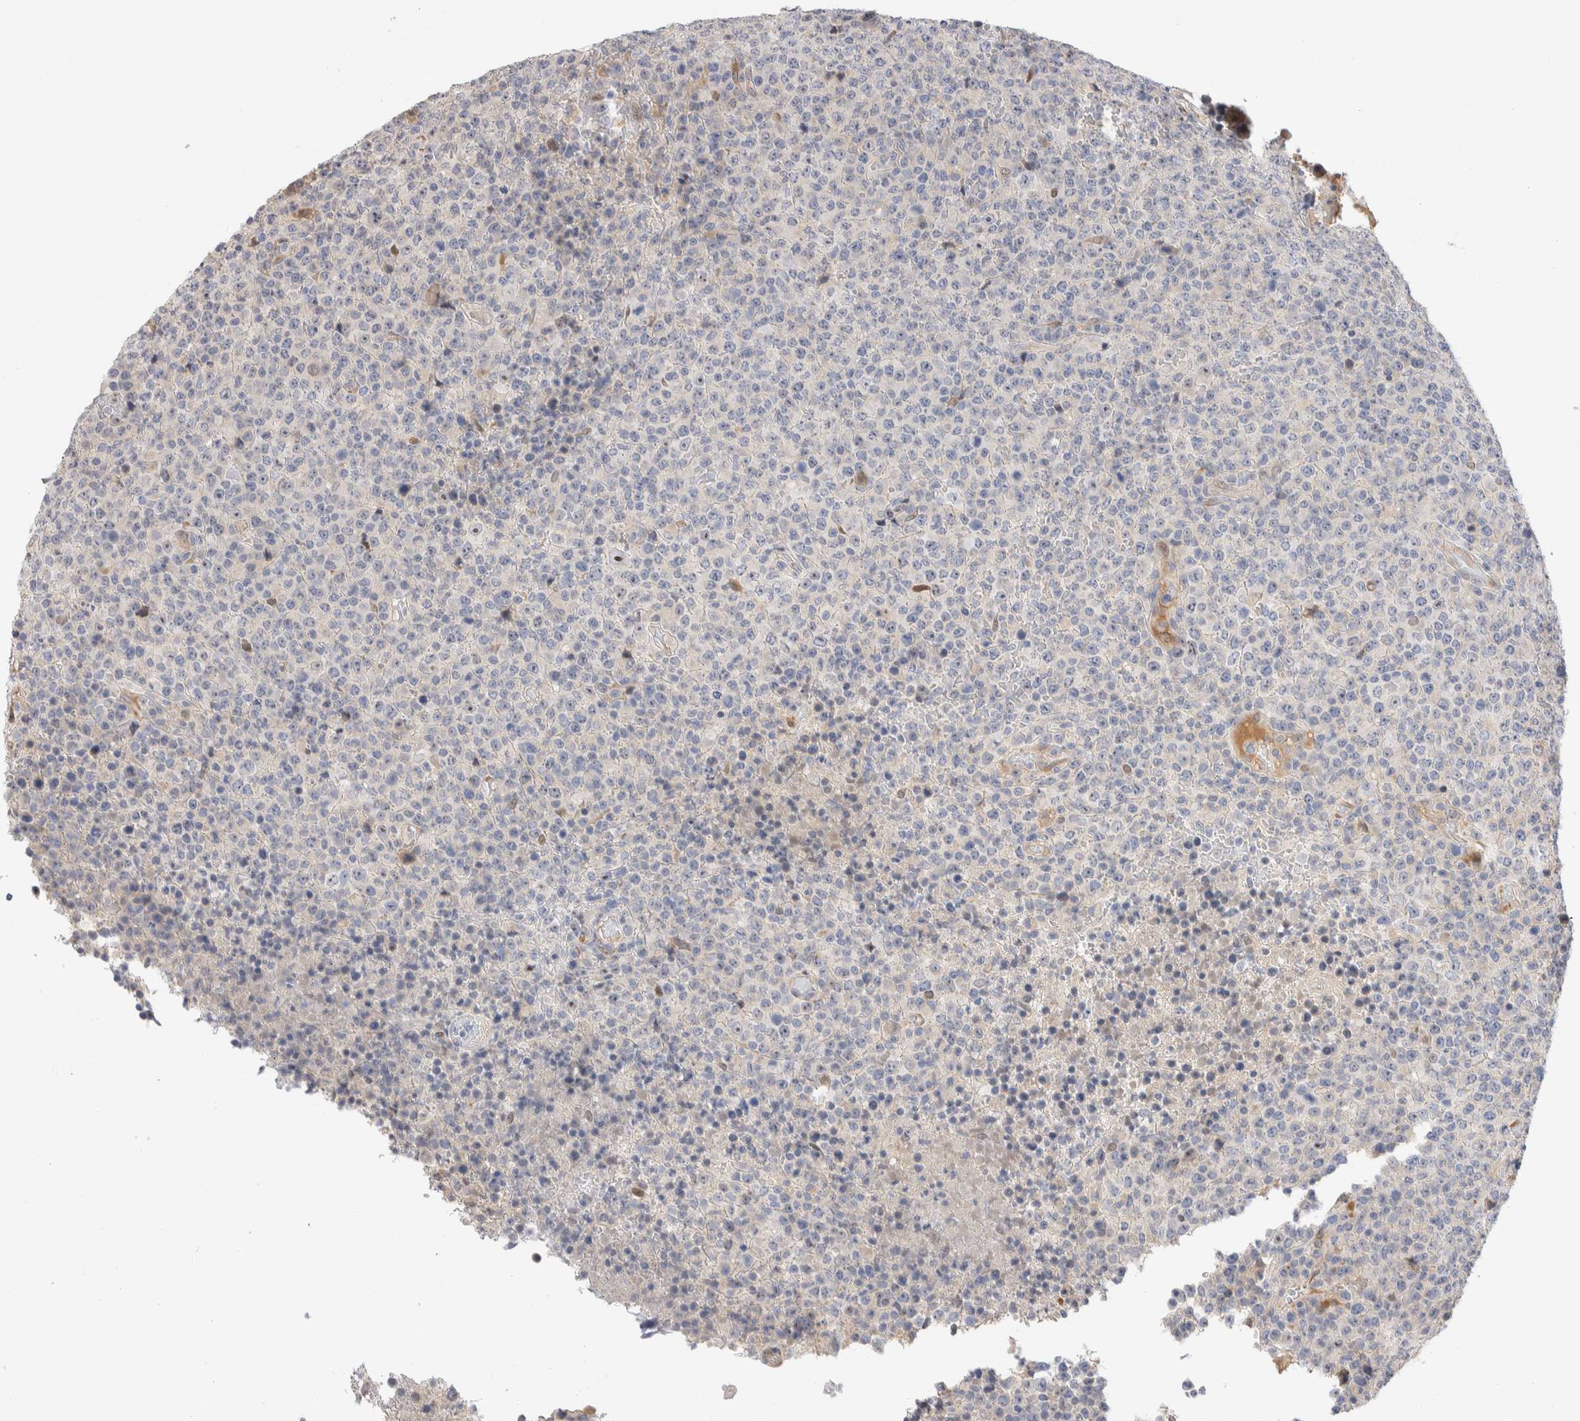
{"staining": {"intensity": "negative", "quantity": "none", "location": "none"}, "tissue": "lymphoma", "cell_type": "Tumor cells", "image_type": "cancer", "snomed": [{"axis": "morphology", "description": "Malignant lymphoma, non-Hodgkin's type, High grade"}, {"axis": "topography", "description": "Lymph node"}], "caption": "Immunohistochemical staining of human lymphoma demonstrates no significant expression in tumor cells.", "gene": "NSMAF", "patient": {"sex": "male", "age": 13}}